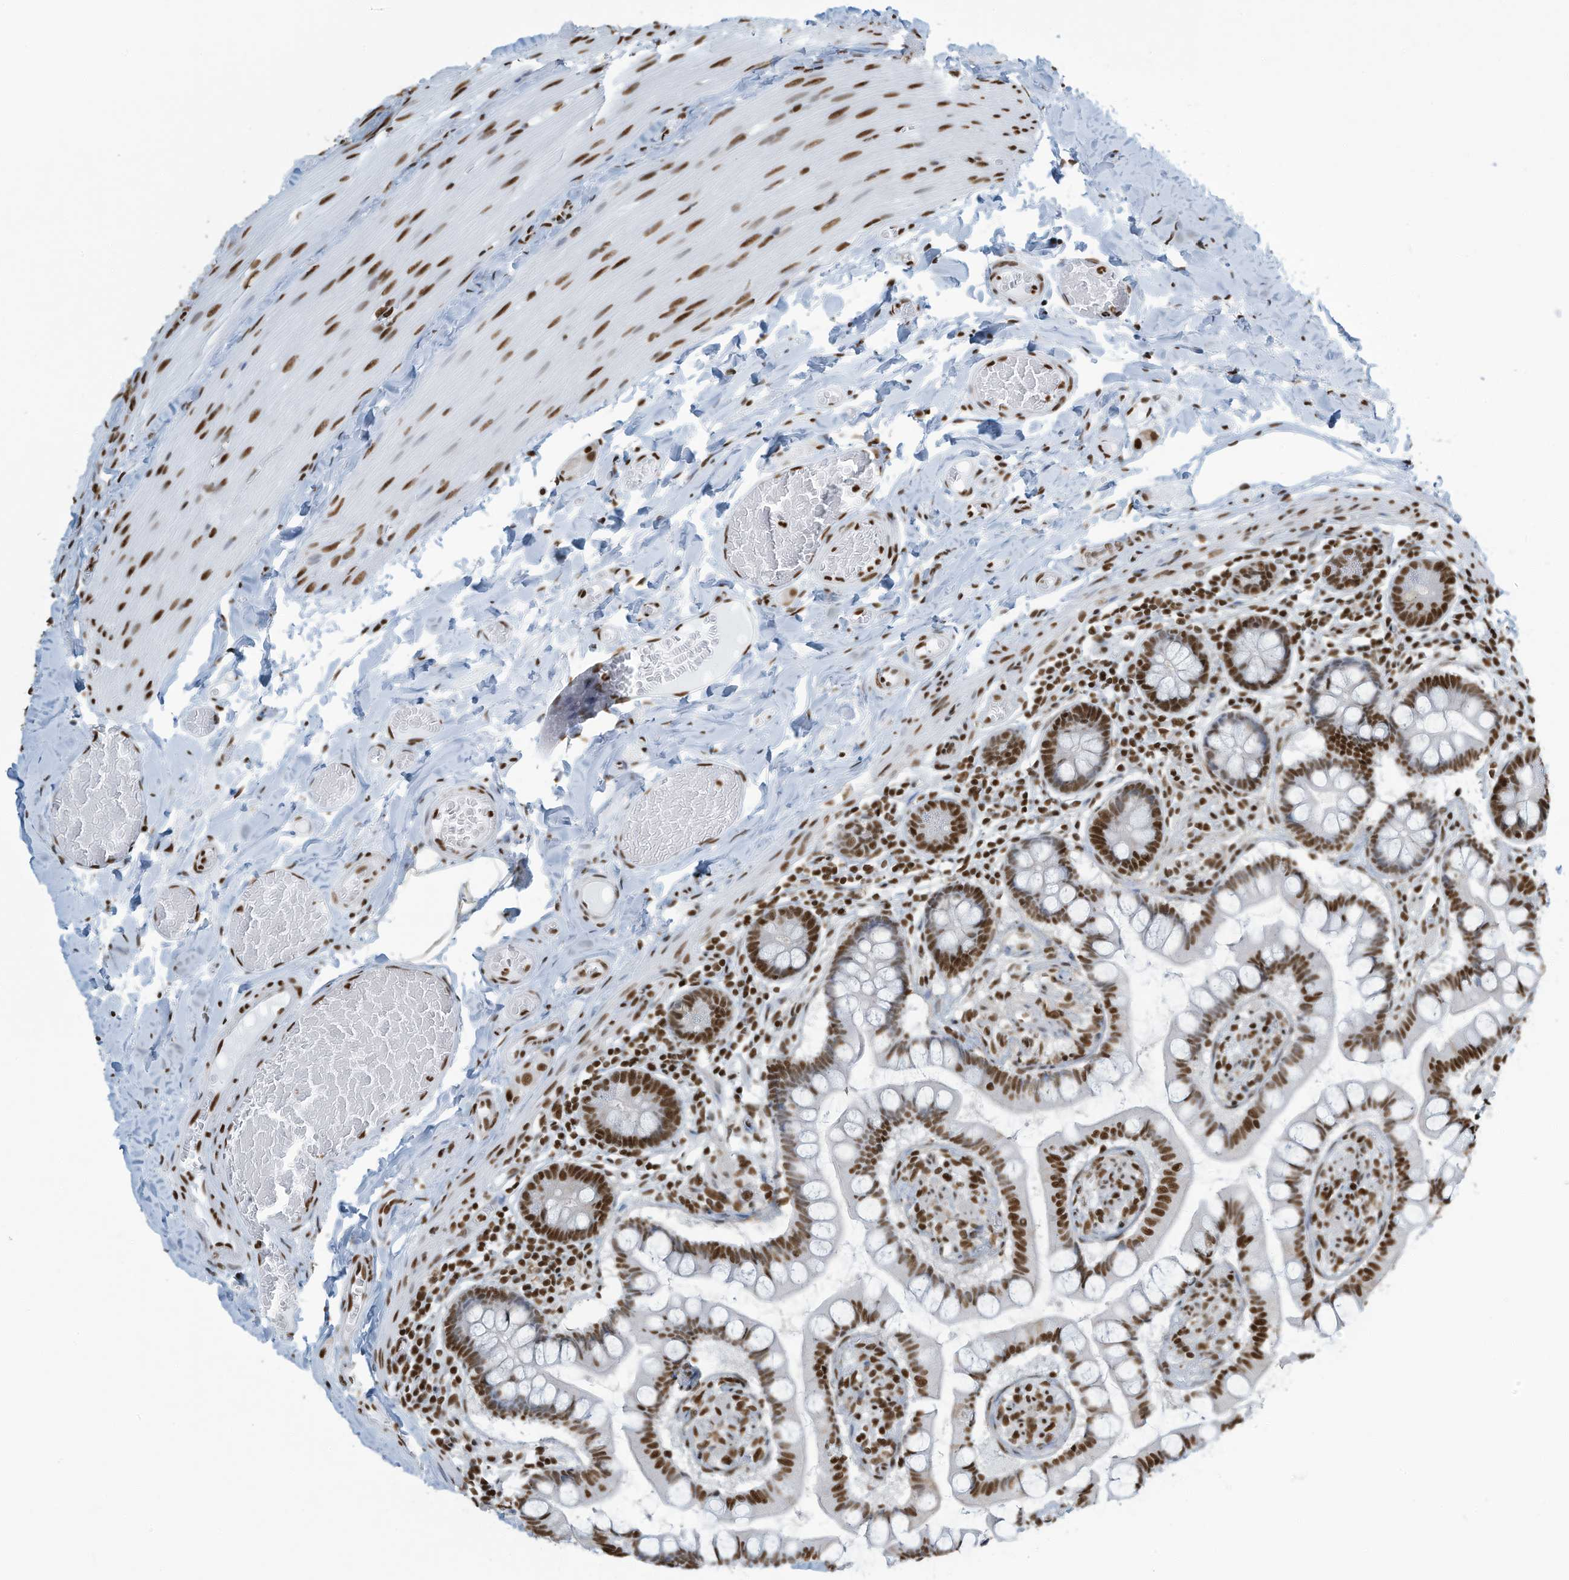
{"staining": {"intensity": "strong", "quantity": ">75%", "location": "nuclear"}, "tissue": "small intestine", "cell_type": "Glandular cells", "image_type": "normal", "snomed": [{"axis": "morphology", "description": "Normal tissue, NOS"}, {"axis": "topography", "description": "Small intestine"}], "caption": "Immunohistochemistry (IHC) micrograph of benign small intestine: human small intestine stained using immunohistochemistry (IHC) displays high levels of strong protein expression localized specifically in the nuclear of glandular cells, appearing as a nuclear brown color.", "gene": "ENSG00000257390", "patient": {"sex": "male", "age": 41}}